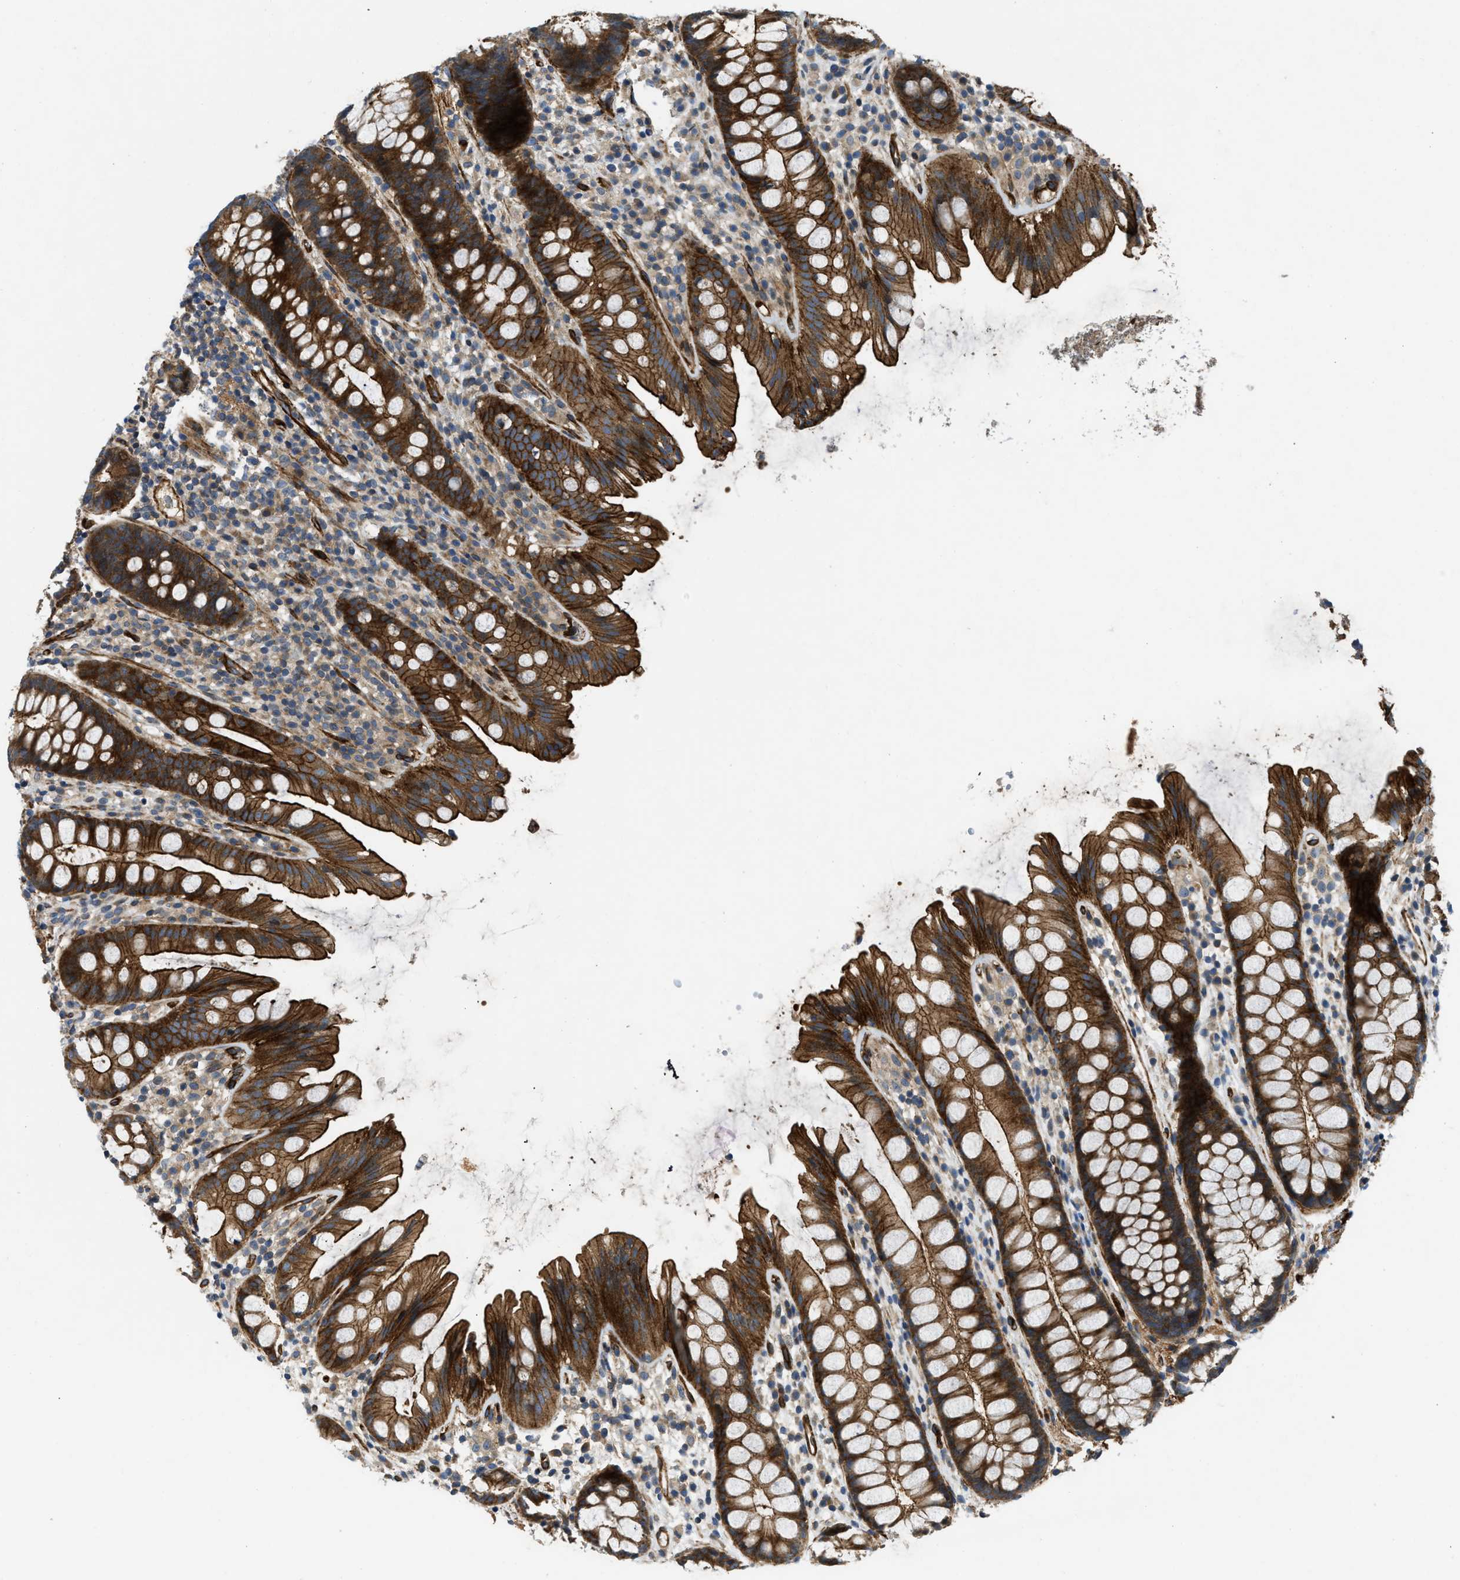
{"staining": {"intensity": "strong", "quantity": ">75%", "location": "cytoplasmic/membranous"}, "tissue": "rectum", "cell_type": "Glandular cells", "image_type": "normal", "snomed": [{"axis": "morphology", "description": "Normal tissue, NOS"}, {"axis": "topography", "description": "Rectum"}], "caption": "Immunohistochemistry (IHC) (DAB) staining of normal rectum shows strong cytoplasmic/membranous protein expression in approximately >75% of glandular cells. Using DAB (3,3'-diaminobenzidine) (brown) and hematoxylin (blue) stains, captured at high magnification using brightfield microscopy.", "gene": "NYNRIN", "patient": {"sex": "female", "age": 65}}